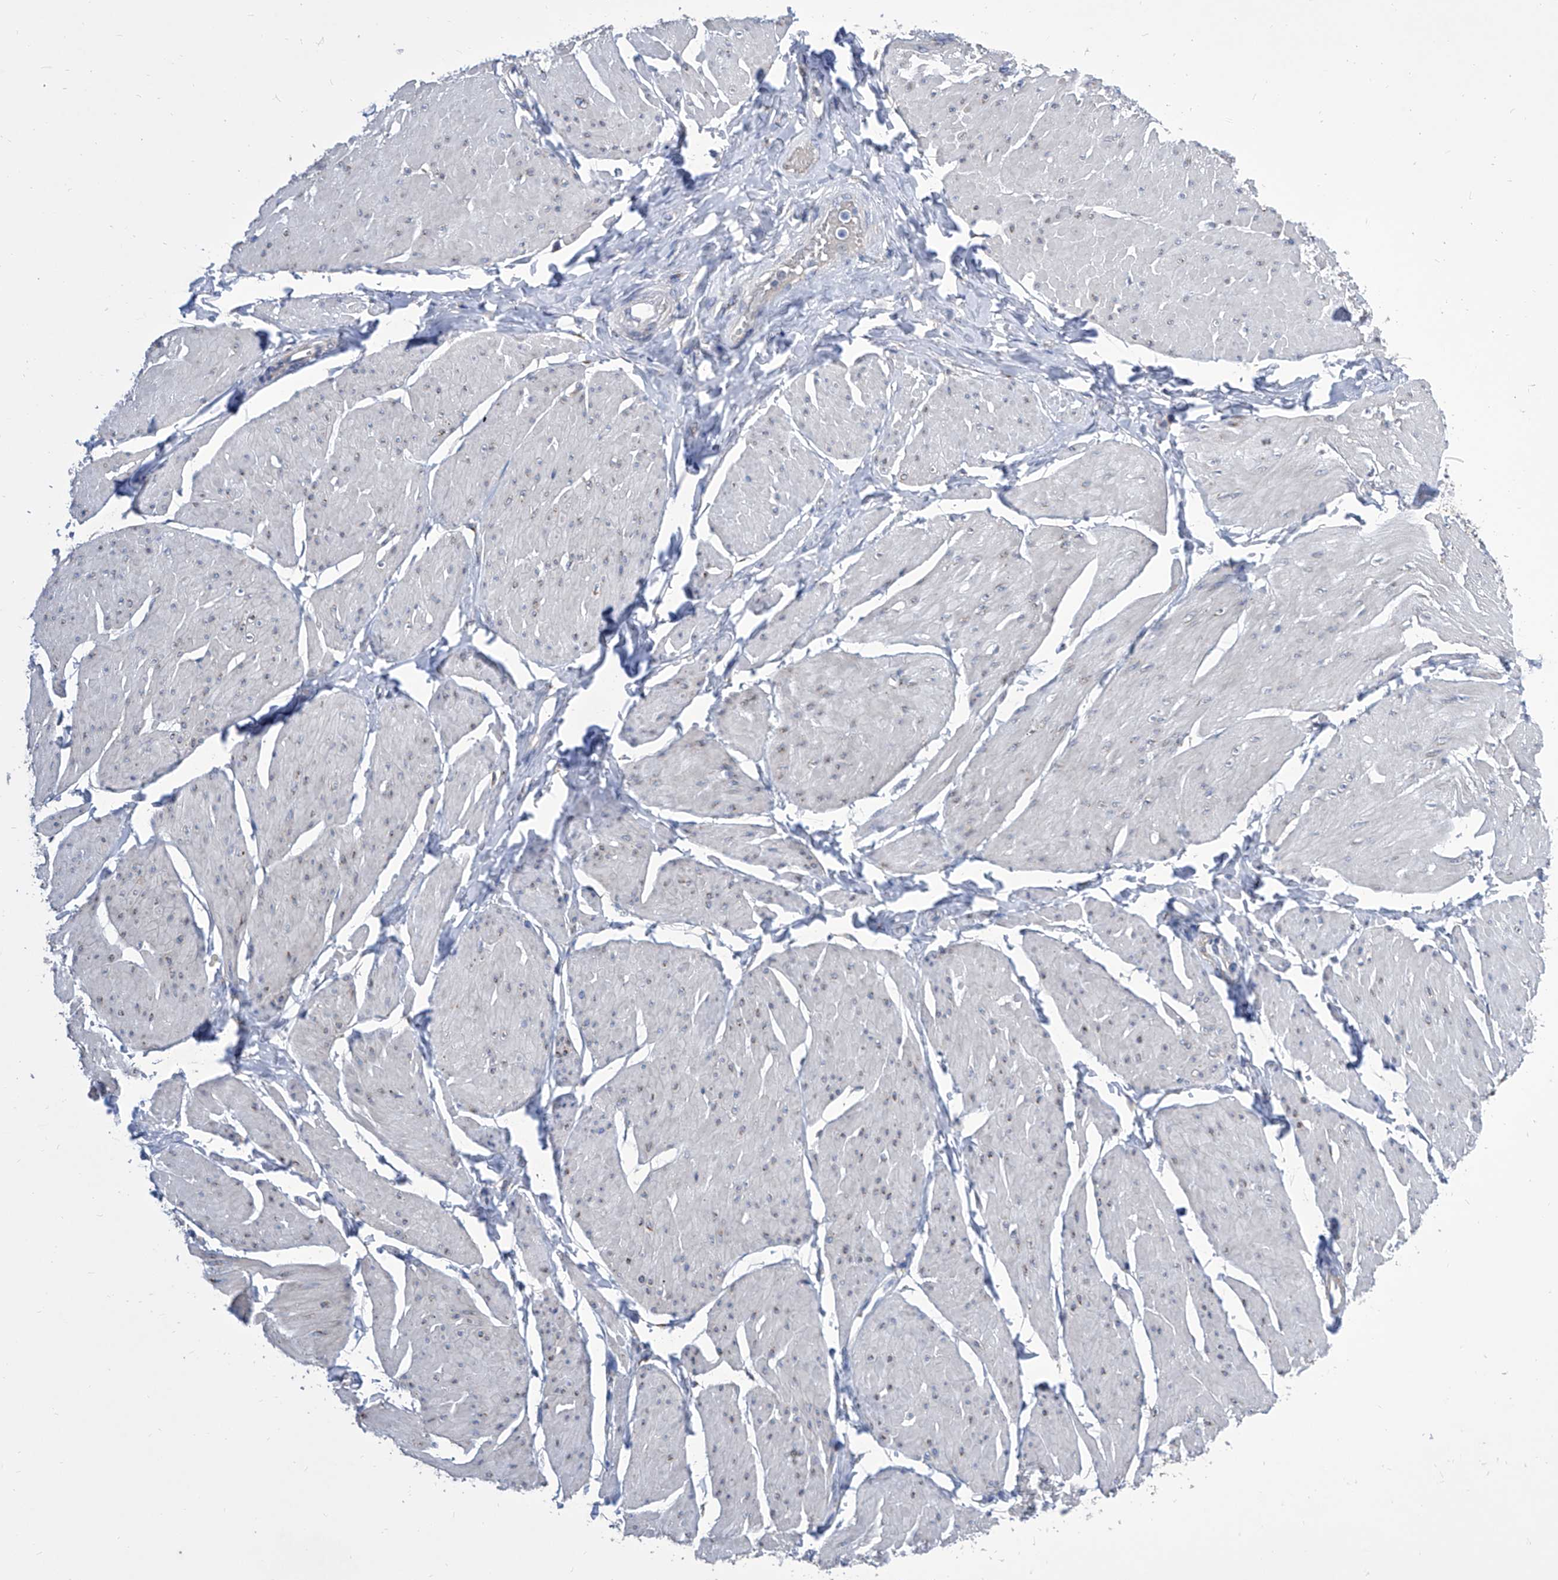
{"staining": {"intensity": "negative", "quantity": "none", "location": "none"}, "tissue": "smooth muscle", "cell_type": "Smooth muscle cells", "image_type": "normal", "snomed": [{"axis": "morphology", "description": "Urothelial carcinoma, High grade"}, {"axis": "topography", "description": "Urinary bladder"}], "caption": "An image of smooth muscle stained for a protein shows no brown staining in smooth muscle cells.", "gene": "TJAP1", "patient": {"sex": "male", "age": 46}}